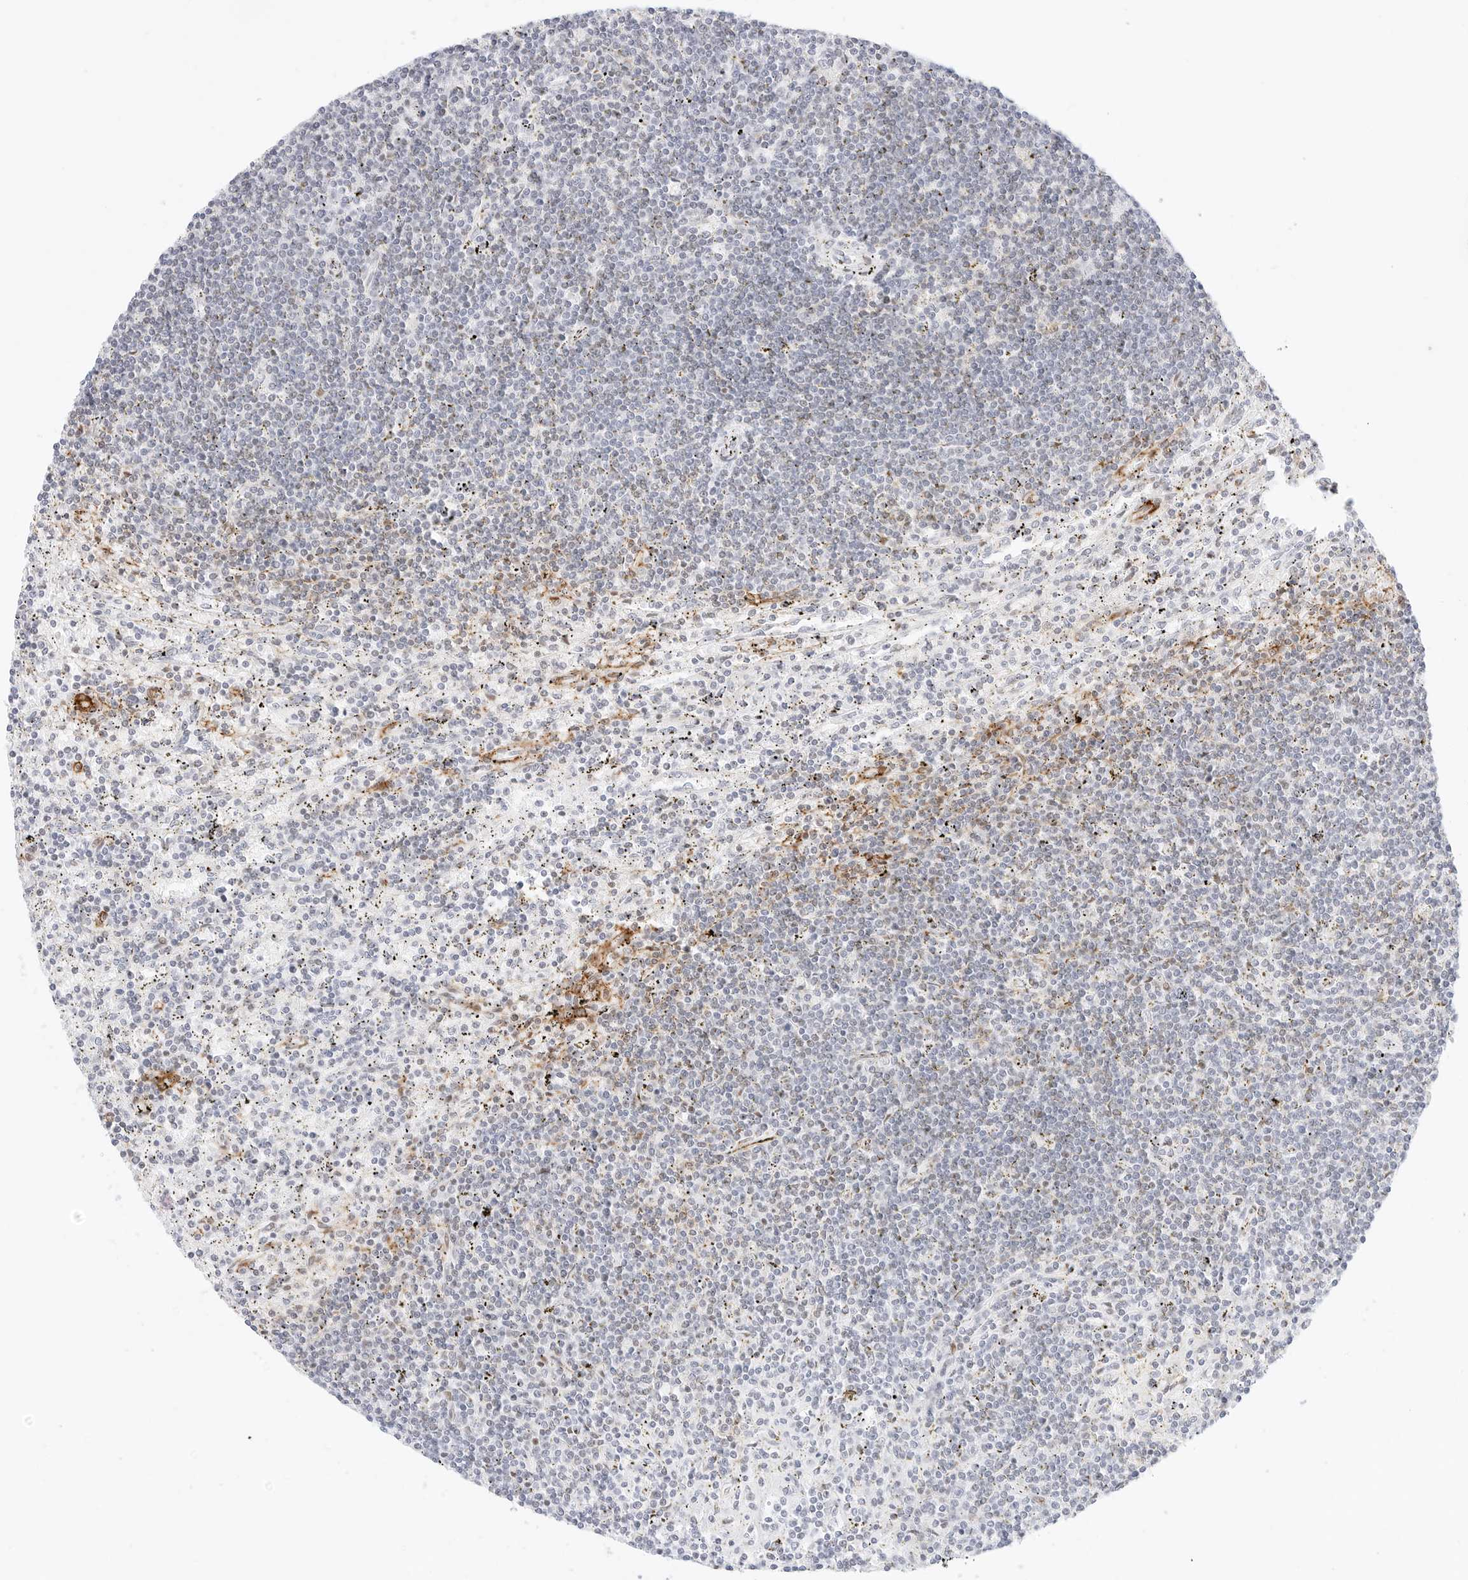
{"staining": {"intensity": "negative", "quantity": "none", "location": "none"}, "tissue": "lymphoma", "cell_type": "Tumor cells", "image_type": "cancer", "snomed": [{"axis": "morphology", "description": "Malignant lymphoma, non-Hodgkin's type, Low grade"}, {"axis": "topography", "description": "Spleen"}], "caption": "Immunohistochemistry (IHC) of human low-grade malignant lymphoma, non-Hodgkin's type exhibits no positivity in tumor cells.", "gene": "CDH1", "patient": {"sex": "male", "age": 76}}